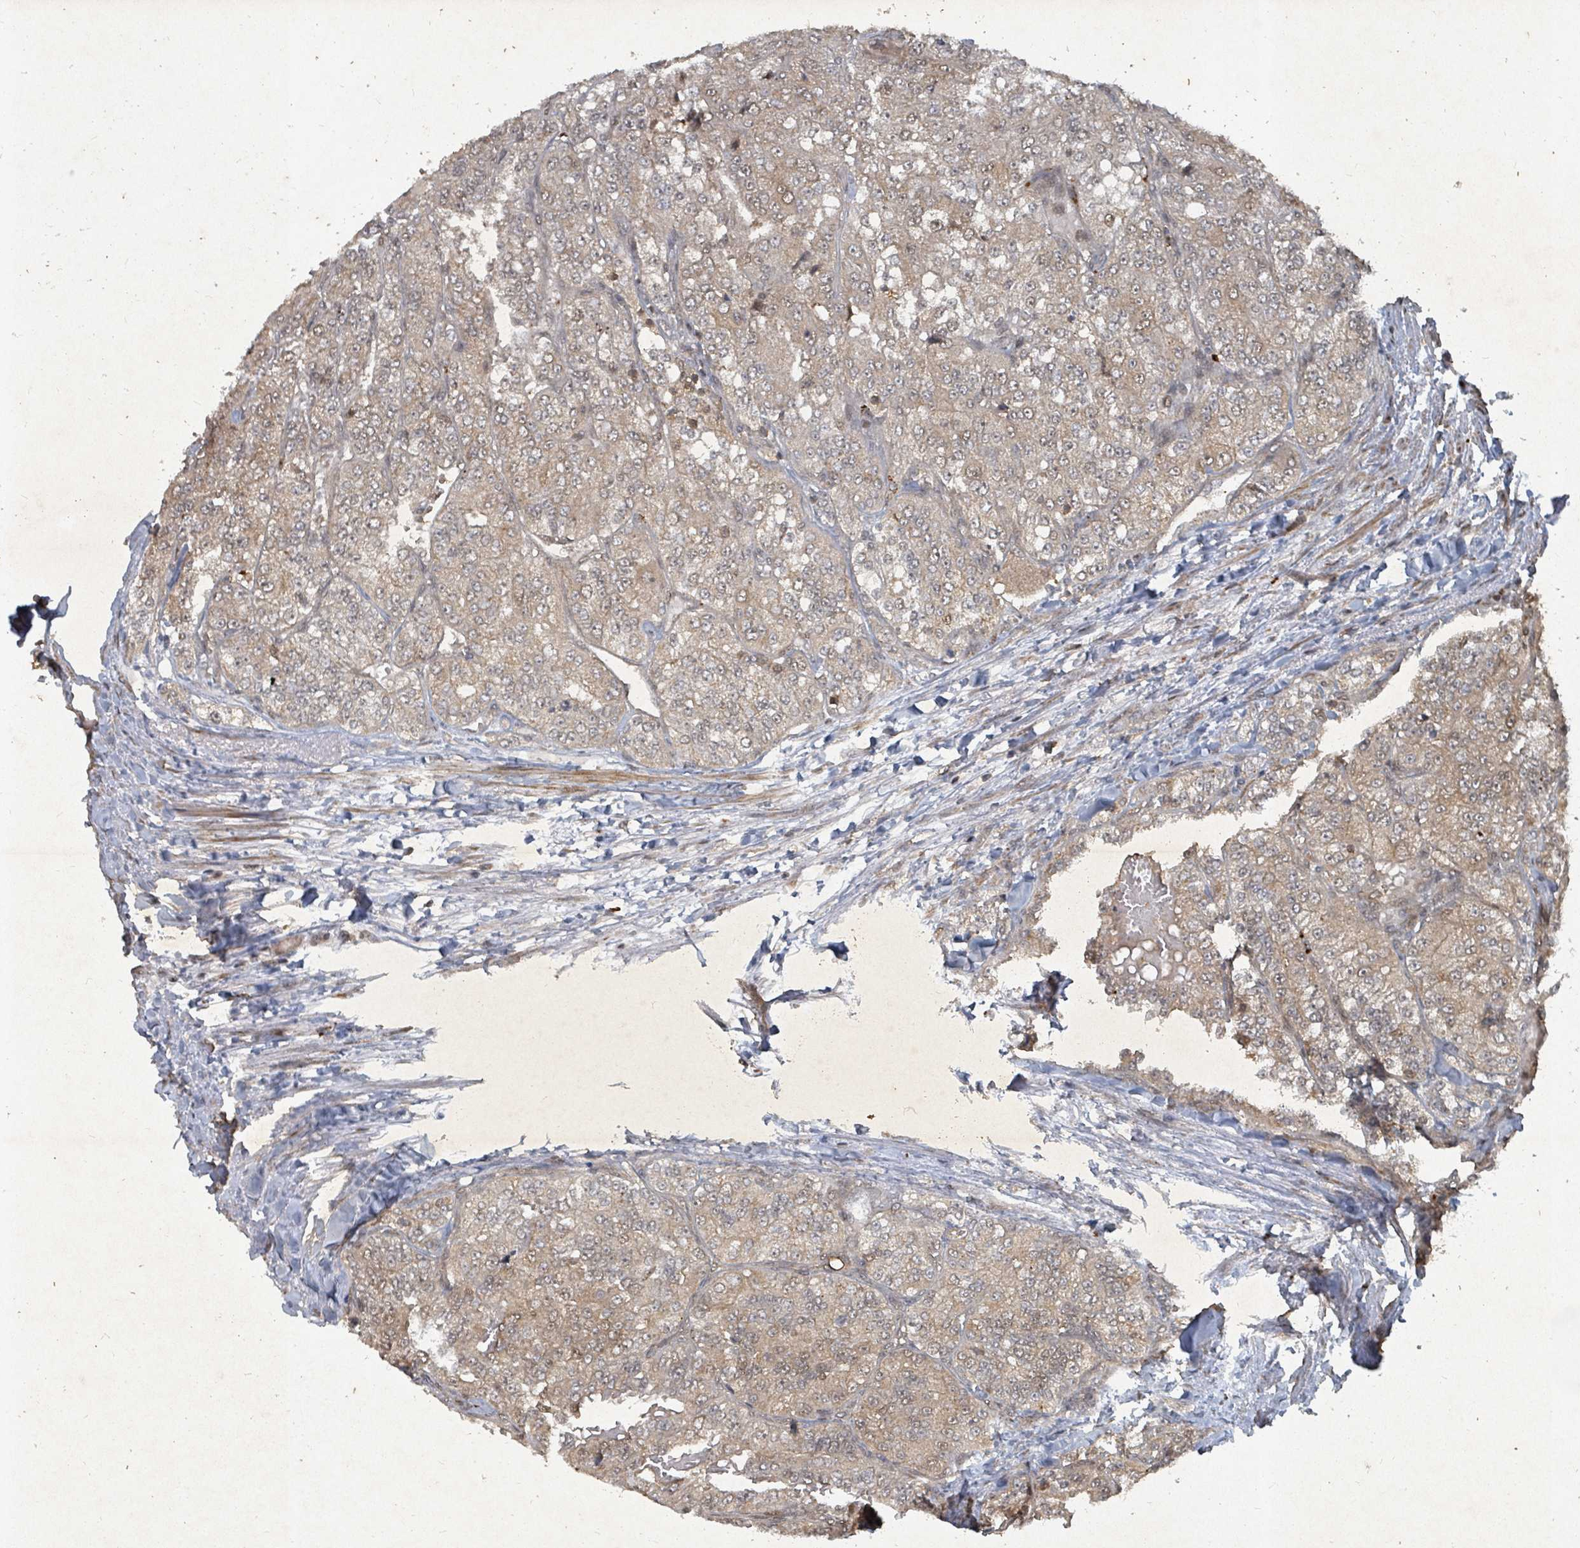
{"staining": {"intensity": "weak", "quantity": ">75%", "location": "cytoplasmic/membranous"}, "tissue": "renal cancer", "cell_type": "Tumor cells", "image_type": "cancer", "snomed": [{"axis": "morphology", "description": "Adenocarcinoma, NOS"}, {"axis": "topography", "description": "Kidney"}], "caption": "Renal adenocarcinoma tissue reveals weak cytoplasmic/membranous staining in about >75% of tumor cells, visualized by immunohistochemistry.", "gene": "KDM4E", "patient": {"sex": "female", "age": 63}}